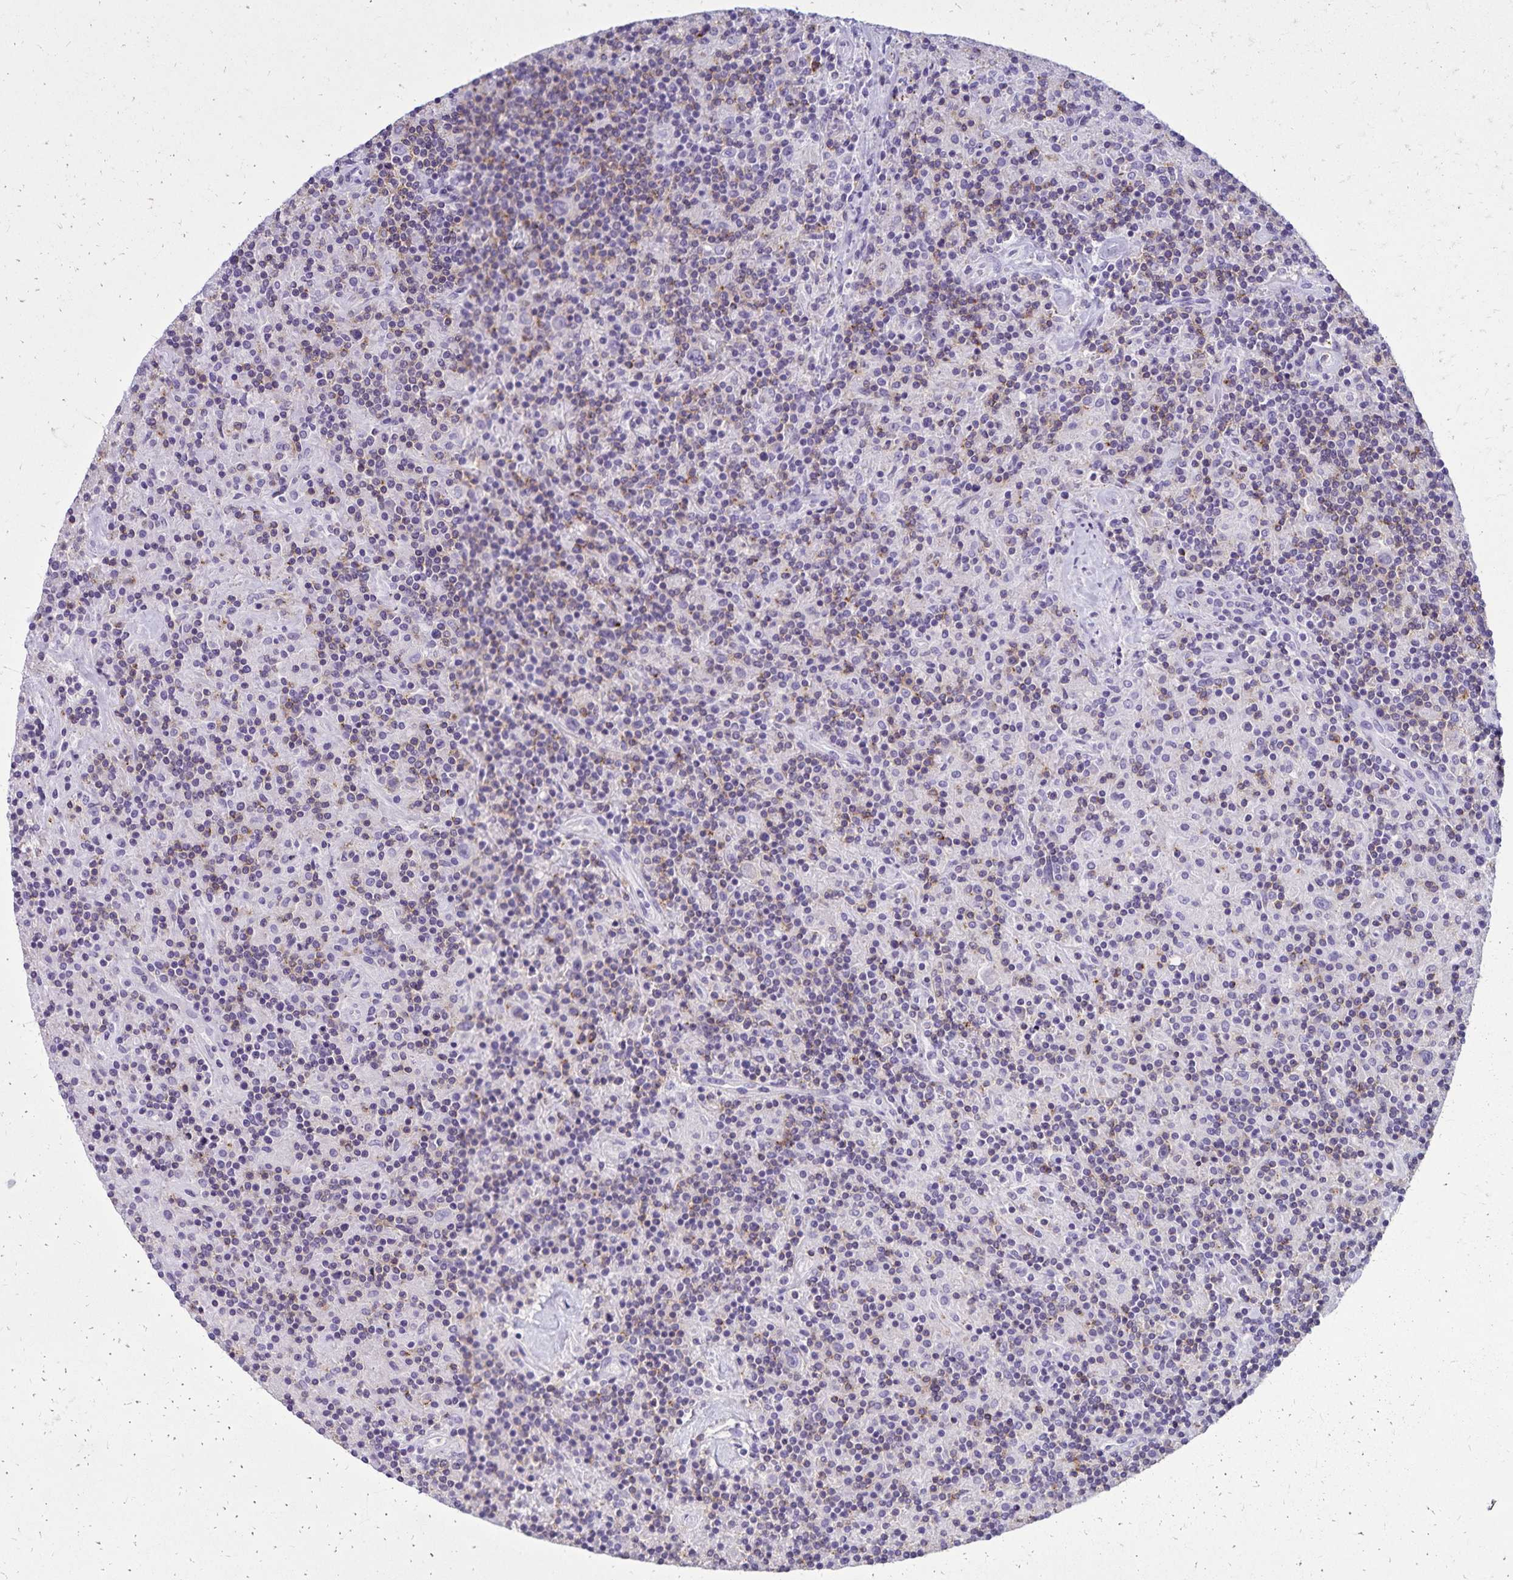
{"staining": {"intensity": "negative", "quantity": "none", "location": "none"}, "tissue": "lymphoma", "cell_type": "Tumor cells", "image_type": "cancer", "snomed": [{"axis": "morphology", "description": "Hodgkin's disease, NOS"}, {"axis": "topography", "description": "Lymph node"}], "caption": "There is no significant expression in tumor cells of Hodgkin's disease.", "gene": "CD27", "patient": {"sex": "male", "age": 70}}